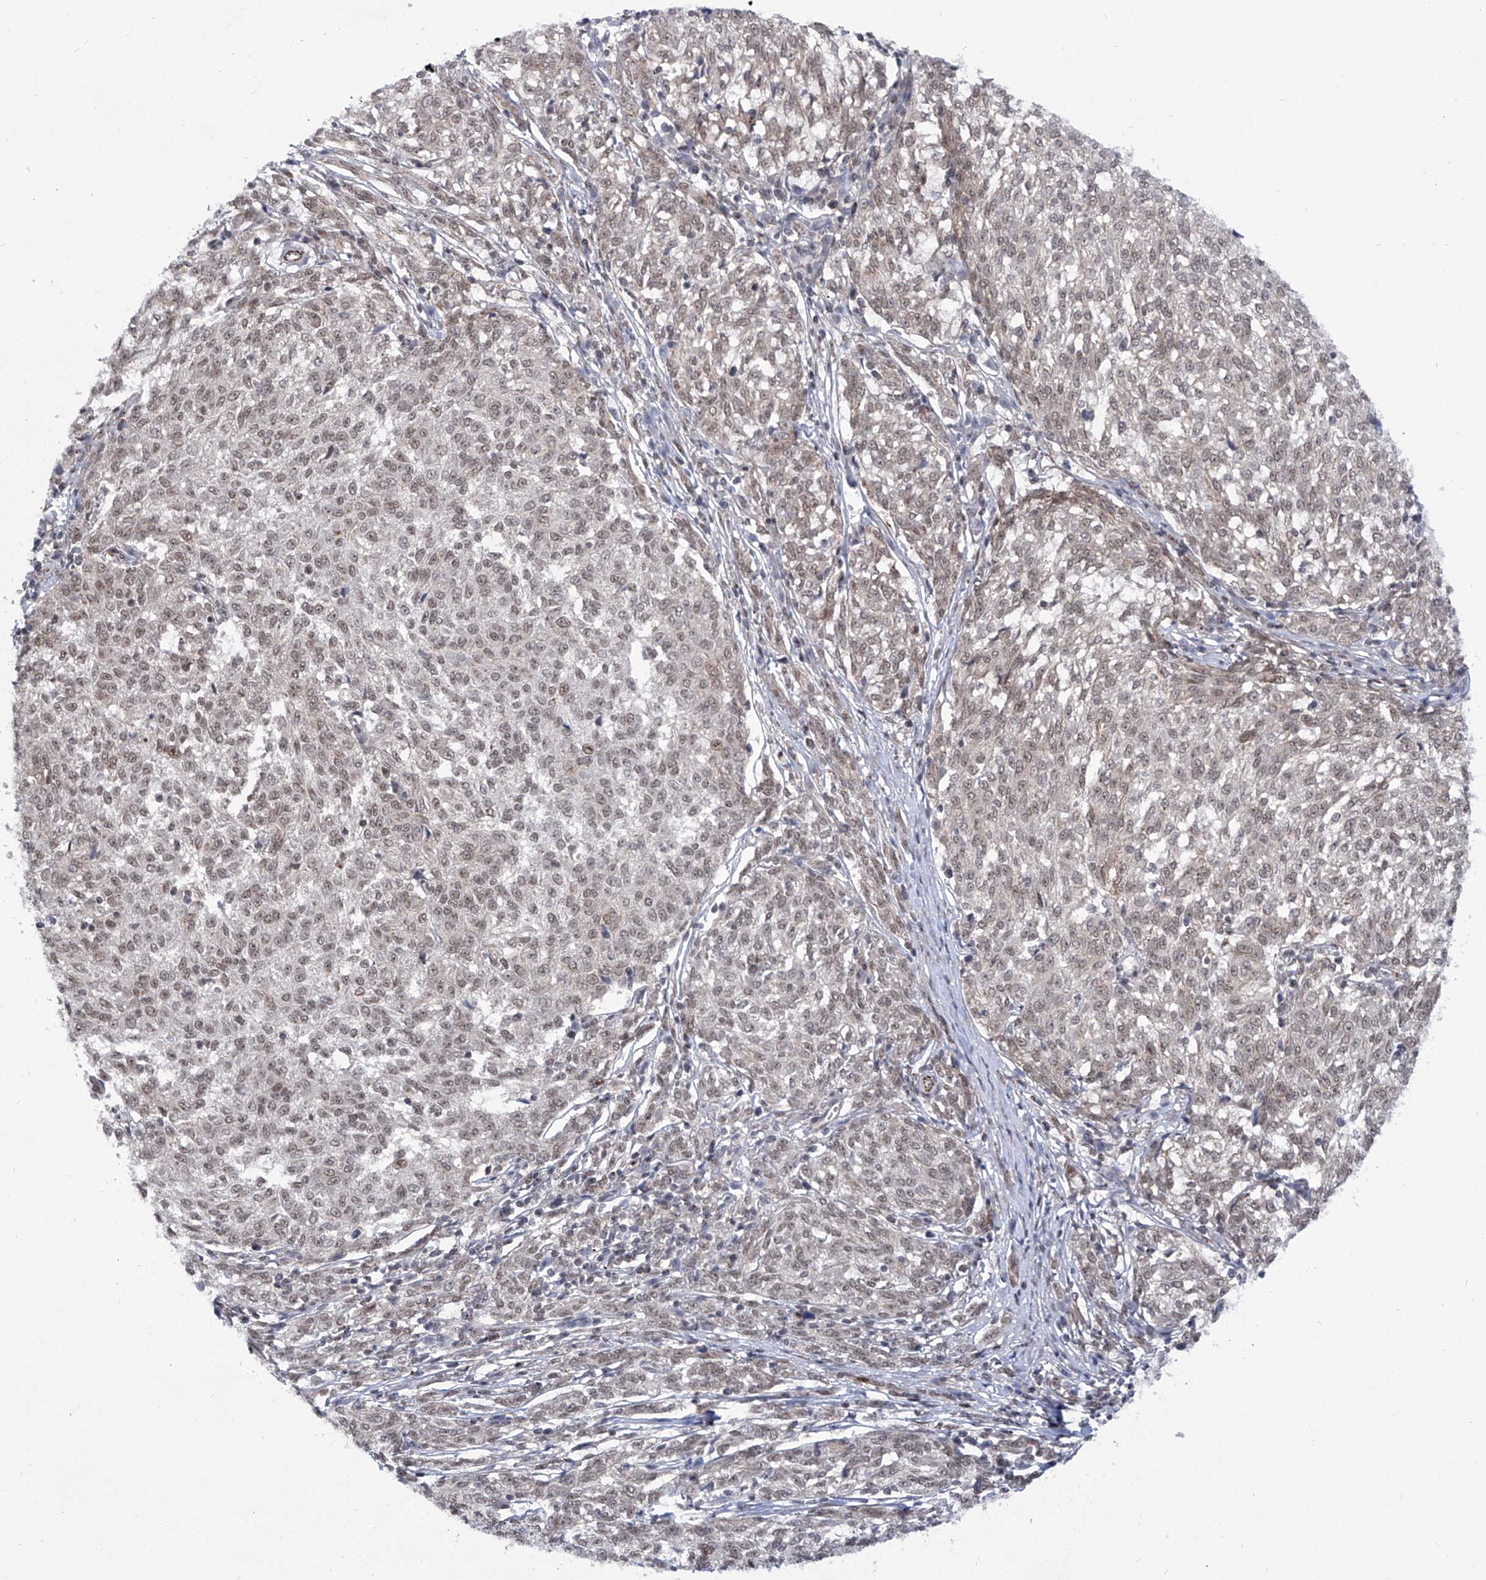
{"staining": {"intensity": "weak", "quantity": ">75%", "location": "nuclear"}, "tissue": "melanoma", "cell_type": "Tumor cells", "image_type": "cancer", "snomed": [{"axis": "morphology", "description": "Malignant melanoma, NOS"}, {"axis": "topography", "description": "Skin"}], "caption": "IHC histopathology image of human melanoma stained for a protein (brown), which displays low levels of weak nuclear positivity in about >75% of tumor cells.", "gene": "CEP290", "patient": {"sex": "female", "age": 72}}